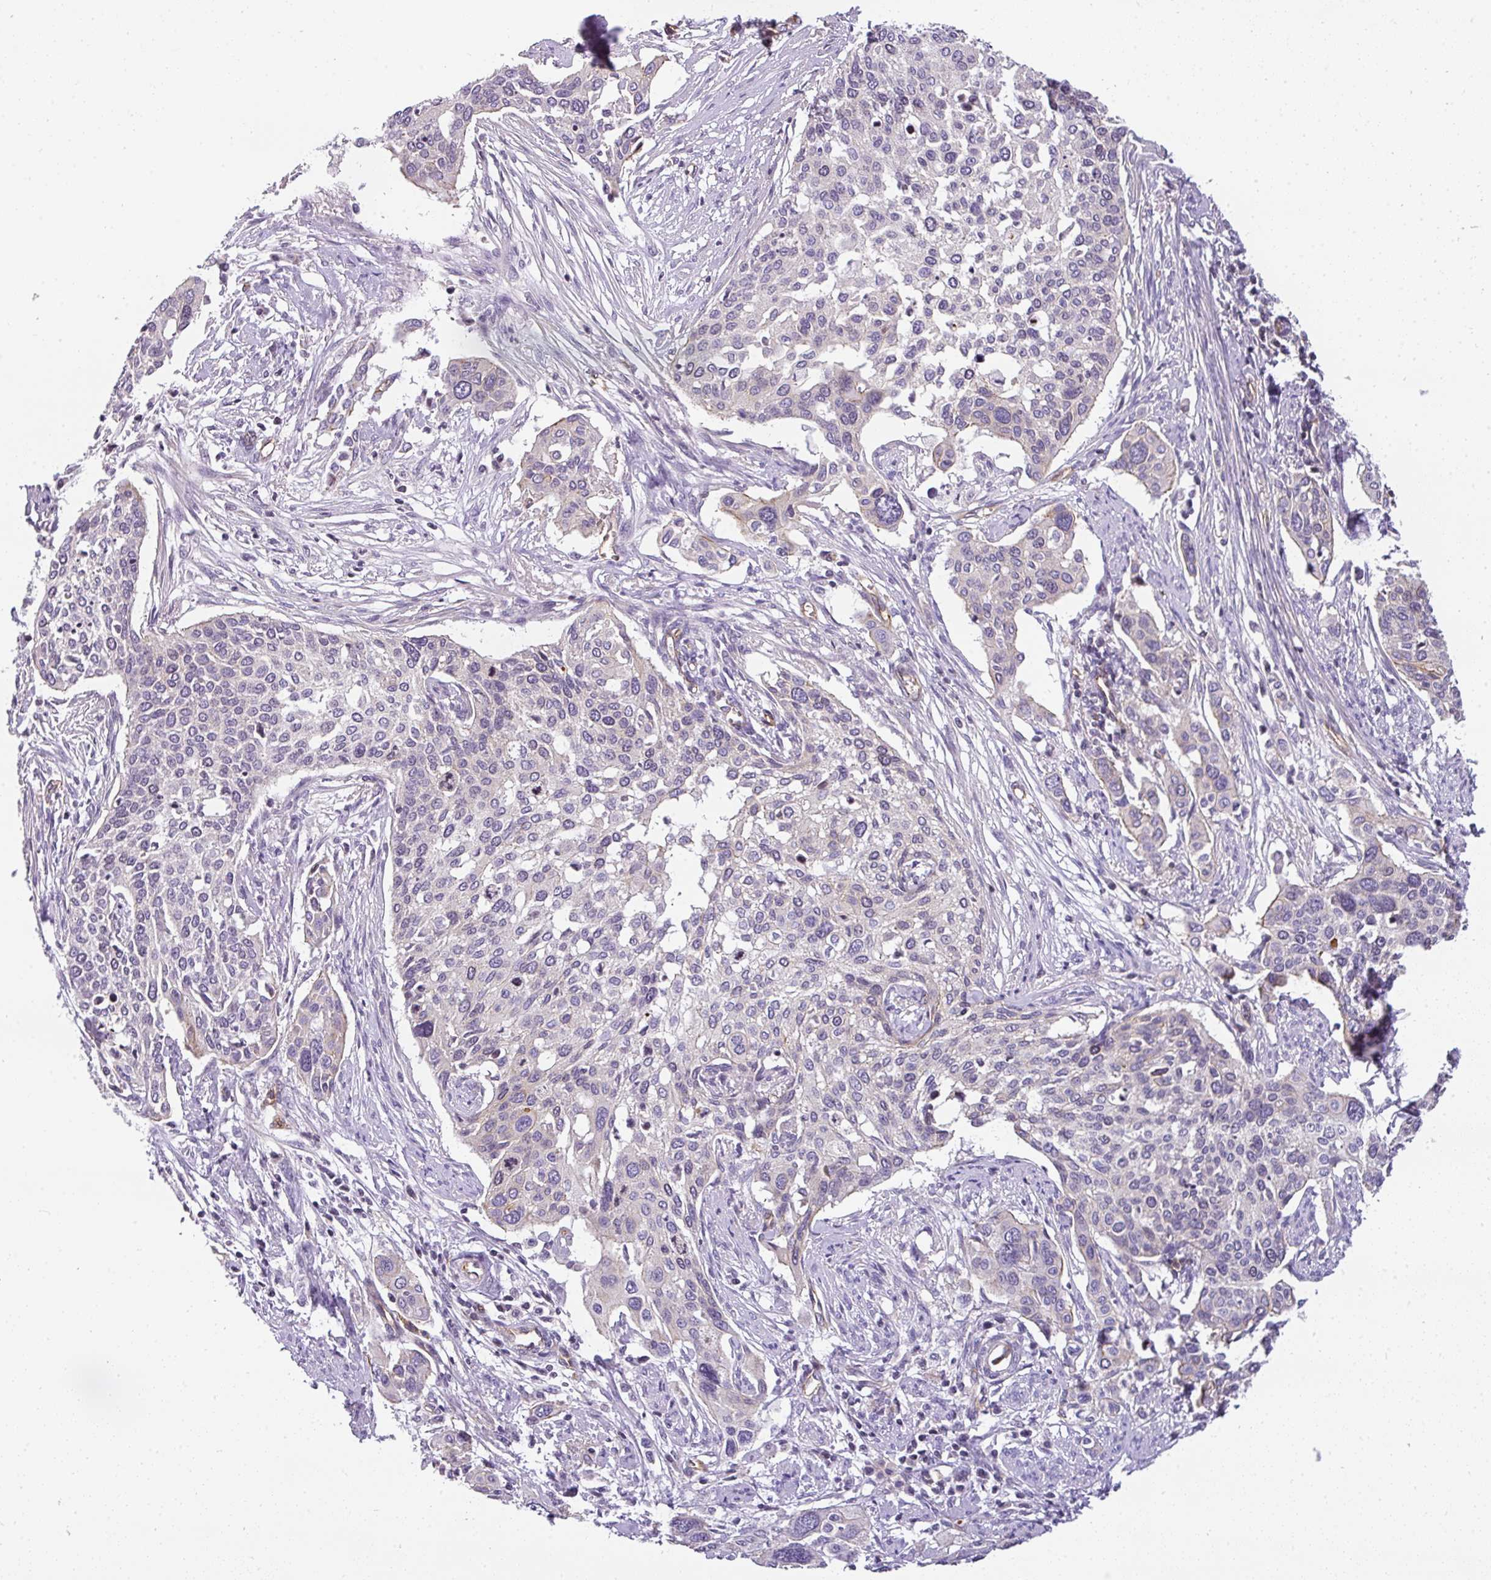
{"staining": {"intensity": "negative", "quantity": "none", "location": "none"}, "tissue": "cervical cancer", "cell_type": "Tumor cells", "image_type": "cancer", "snomed": [{"axis": "morphology", "description": "Squamous cell carcinoma, NOS"}, {"axis": "topography", "description": "Cervix"}], "caption": "Squamous cell carcinoma (cervical) was stained to show a protein in brown. There is no significant staining in tumor cells. (Stains: DAB immunohistochemistry (IHC) with hematoxylin counter stain, Microscopy: brightfield microscopy at high magnification).", "gene": "OR11H4", "patient": {"sex": "female", "age": 44}}